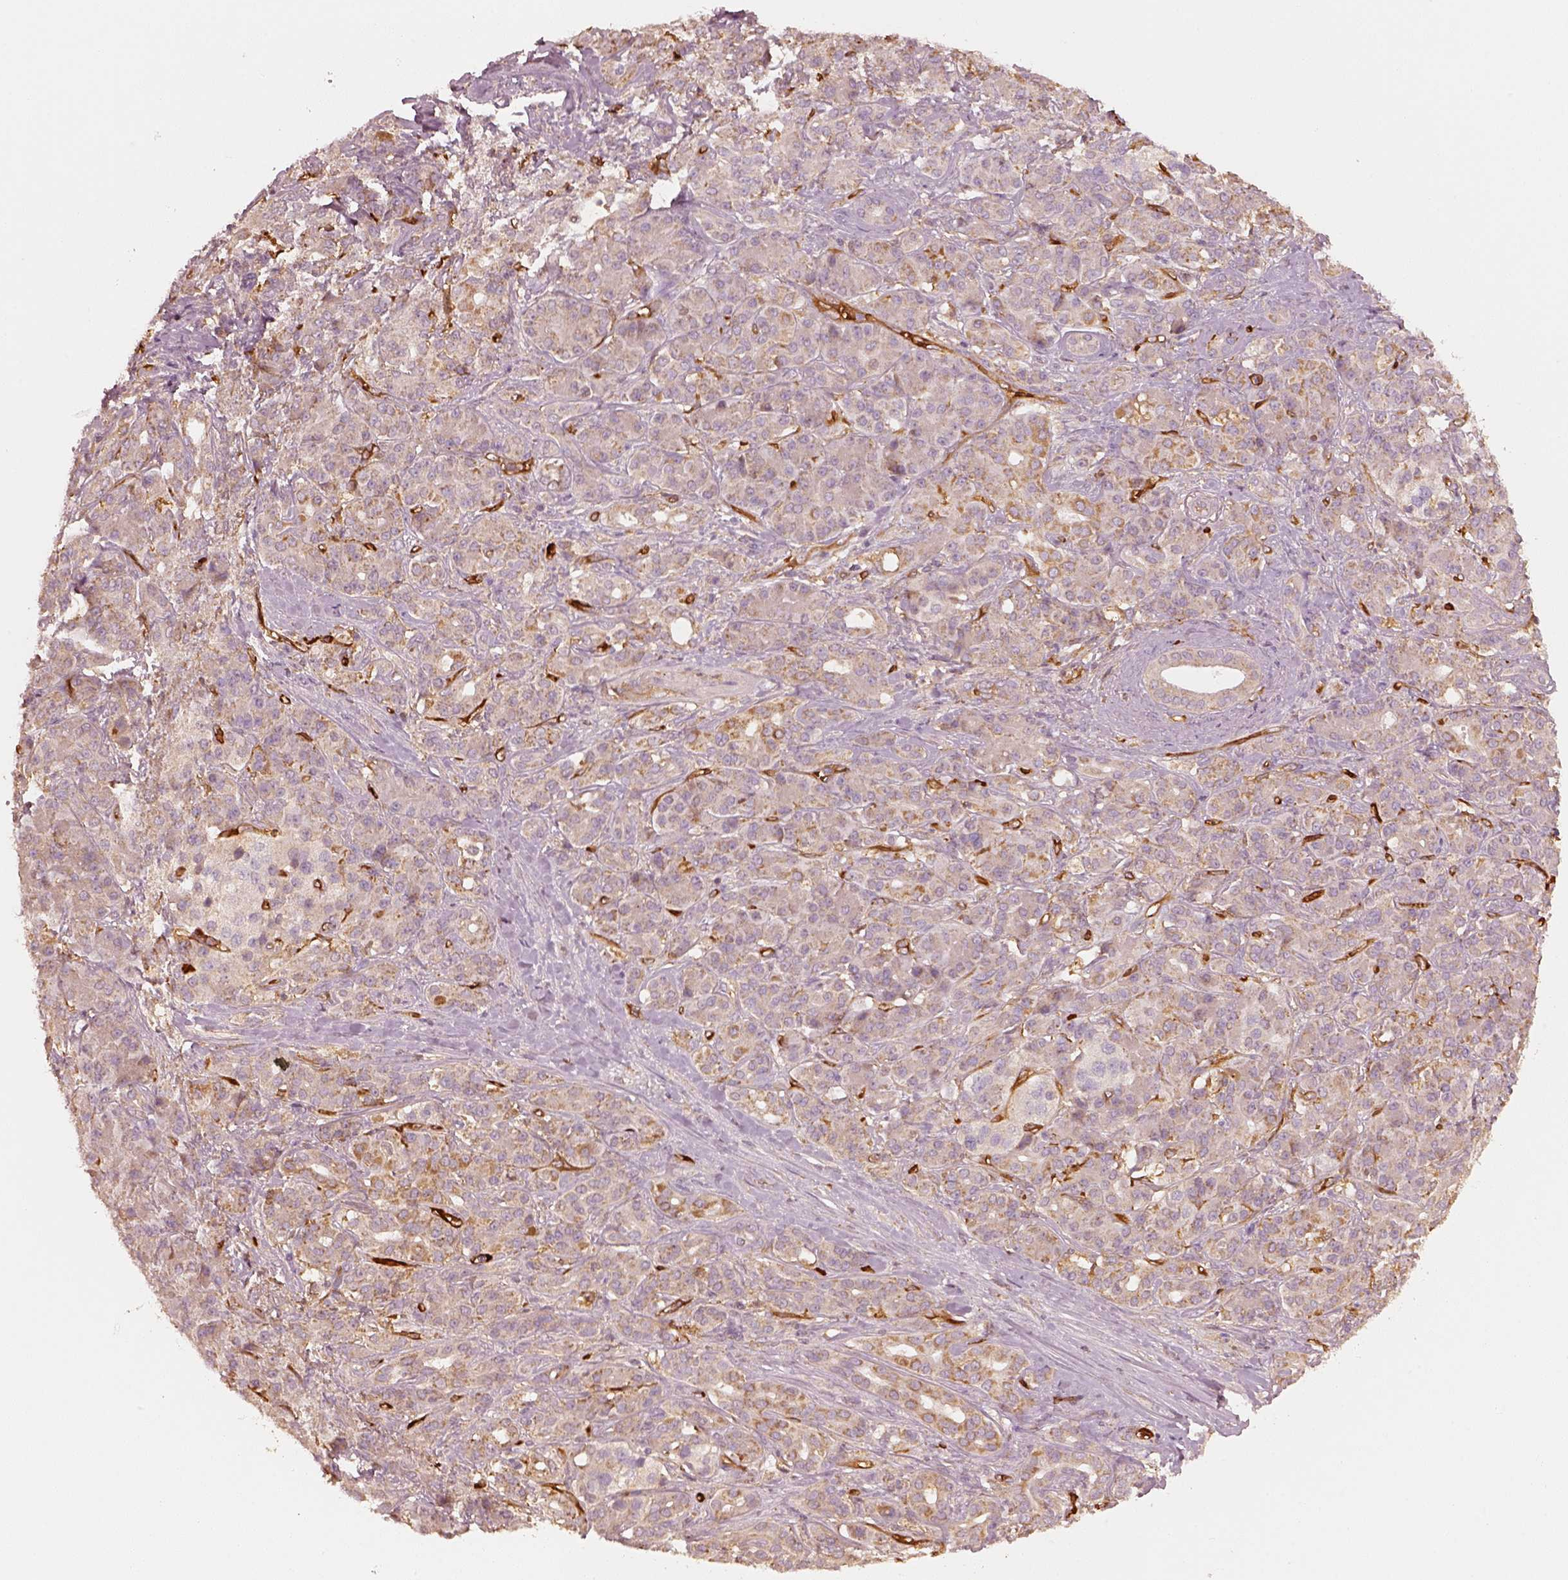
{"staining": {"intensity": "moderate", "quantity": "<25%", "location": "cytoplasmic/membranous"}, "tissue": "pancreatic cancer", "cell_type": "Tumor cells", "image_type": "cancer", "snomed": [{"axis": "morphology", "description": "Normal tissue, NOS"}, {"axis": "morphology", "description": "Inflammation, NOS"}, {"axis": "morphology", "description": "Adenocarcinoma, NOS"}, {"axis": "topography", "description": "Pancreas"}], "caption": "Pancreatic adenocarcinoma stained for a protein exhibits moderate cytoplasmic/membranous positivity in tumor cells.", "gene": "FSCN1", "patient": {"sex": "male", "age": 57}}